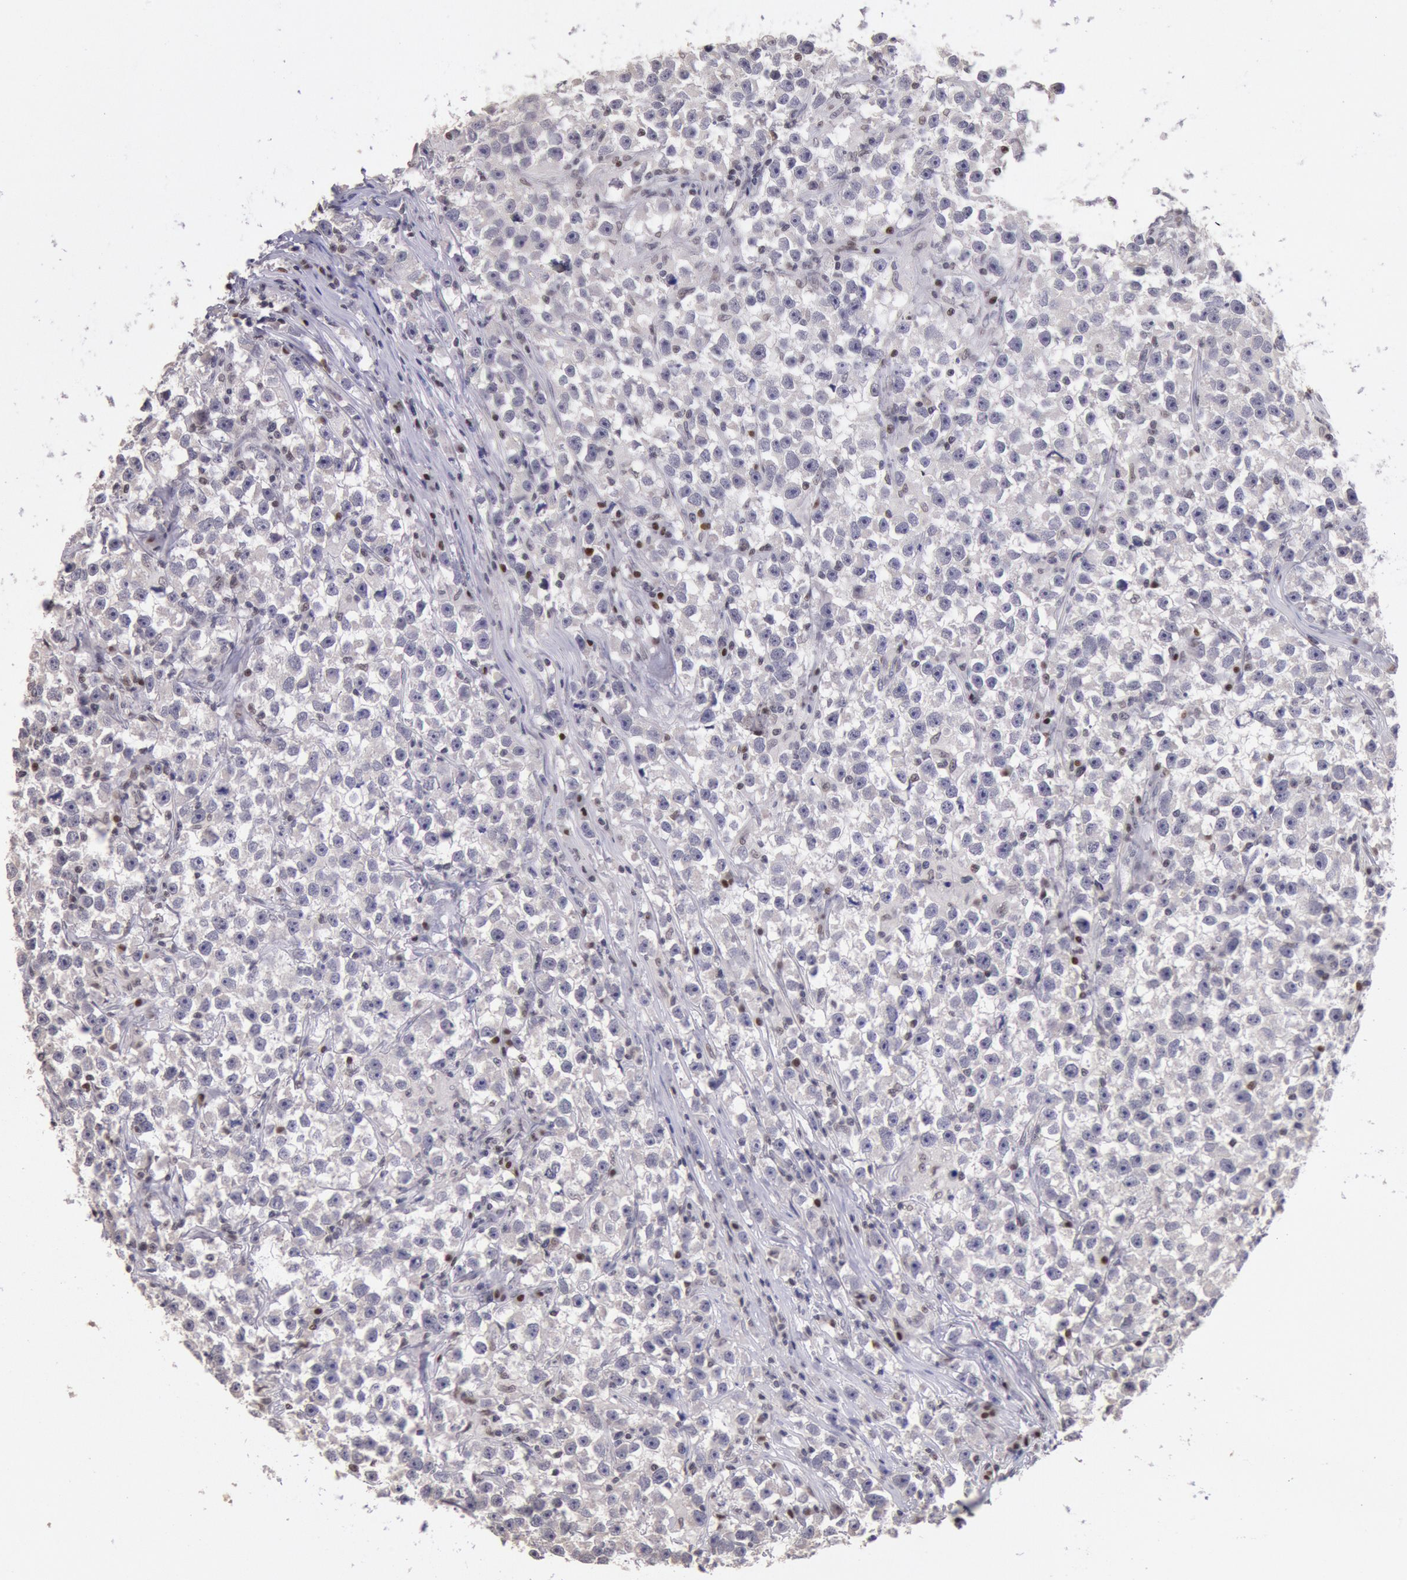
{"staining": {"intensity": "weak", "quantity": "25%-75%", "location": "cytoplasmic/membranous,nuclear"}, "tissue": "testis cancer", "cell_type": "Tumor cells", "image_type": "cancer", "snomed": [{"axis": "morphology", "description": "Seminoma, NOS"}, {"axis": "topography", "description": "Testis"}], "caption": "Immunohistochemistry photomicrograph of neoplastic tissue: human testis seminoma stained using immunohistochemistry (IHC) demonstrates low levels of weak protein expression localized specifically in the cytoplasmic/membranous and nuclear of tumor cells, appearing as a cytoplasmic/membranous and nuclear brown color.", "gene": "MYH7", "patient": {"sex": "male", "age": 33}}